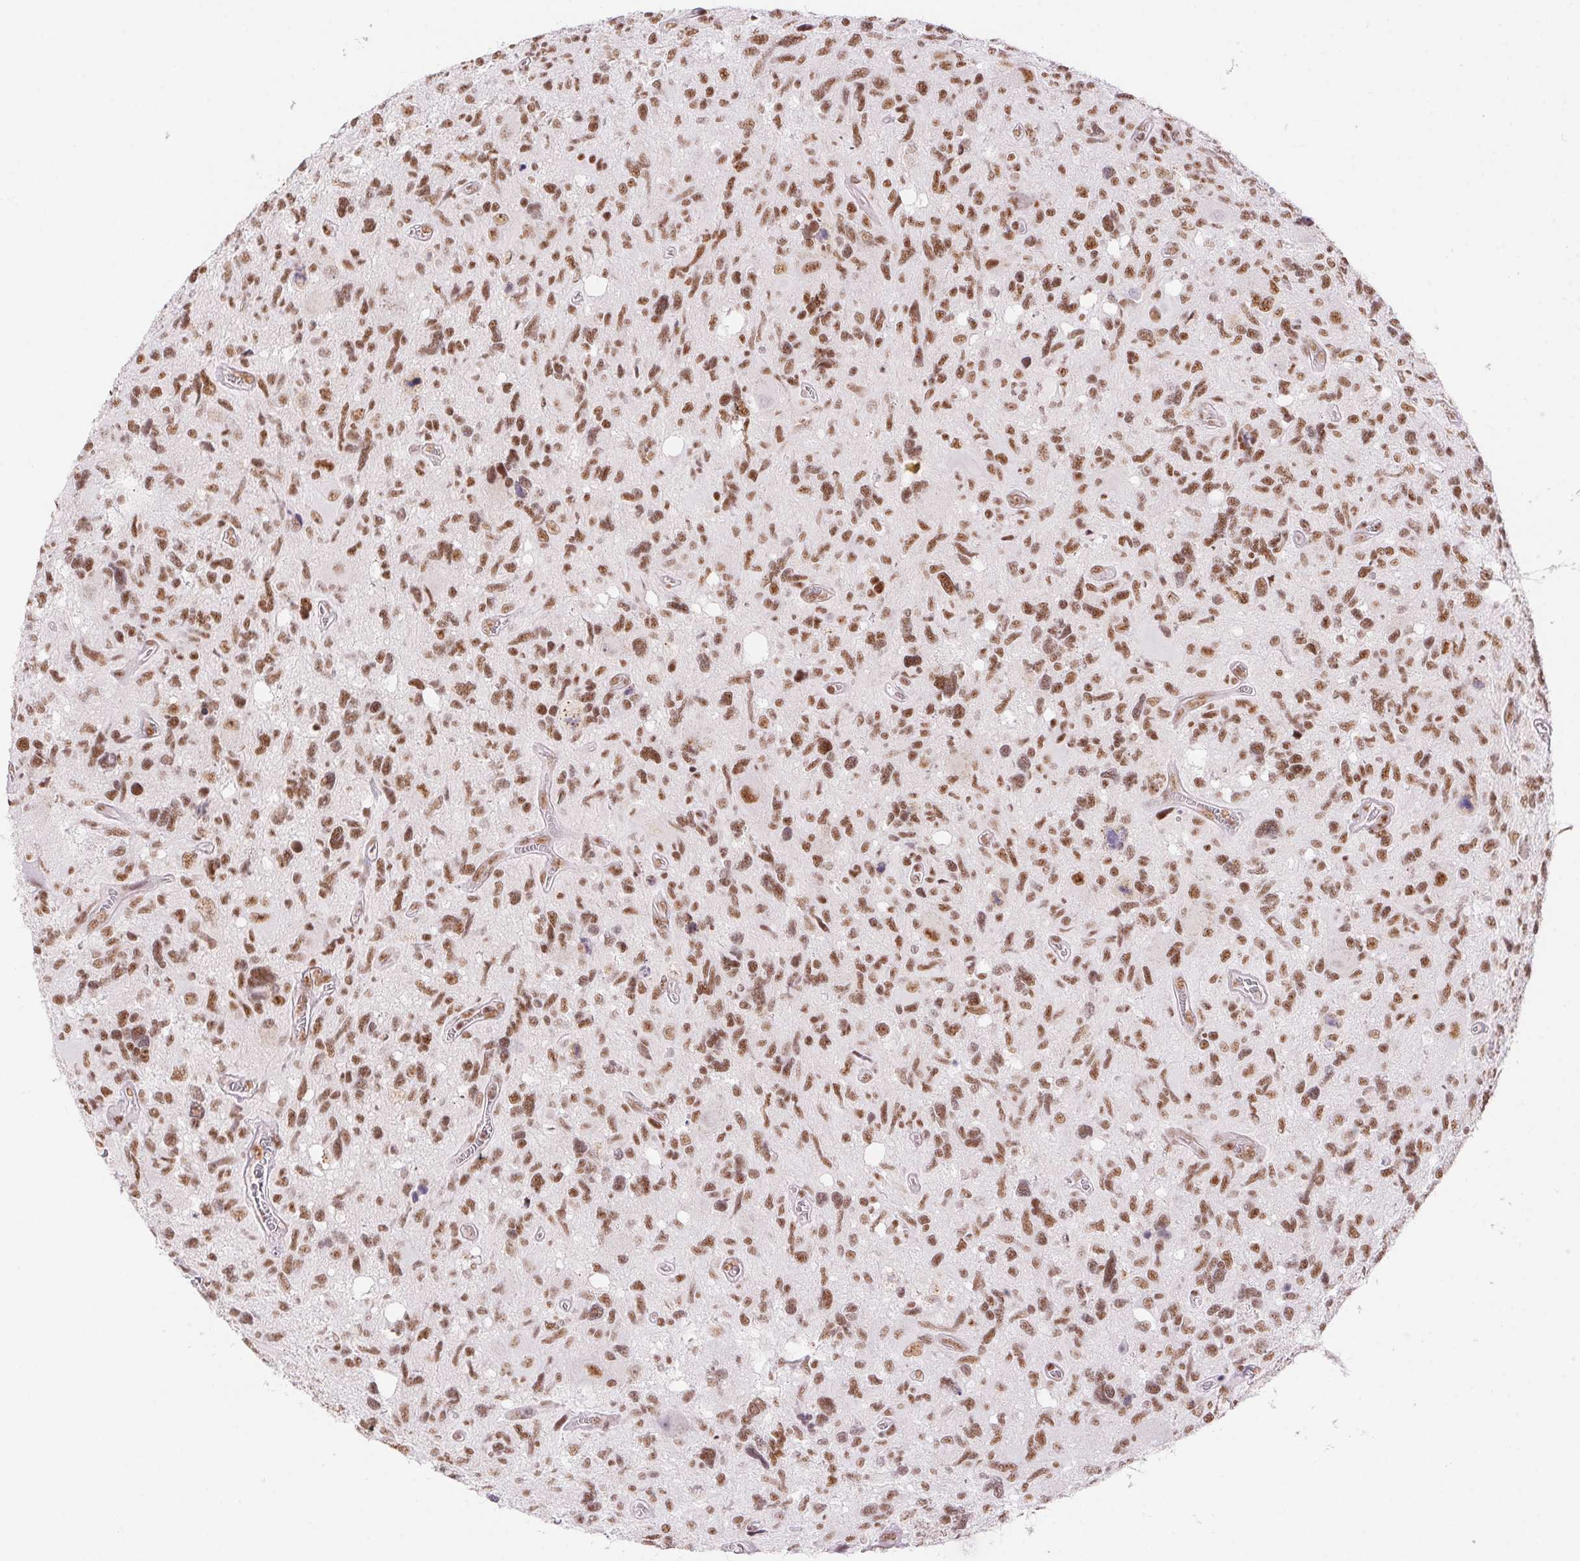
{"staining": {"intensity": "moderate", "quantity": ">75%", "location": "nuclear"}, "tissue": "glioma", "cell_type": "Tumor cells", "image_type": "cancer", "snomed": [{"axis": "morphology", "description": "Glioma, malignant, High grade"}, {"axis": "topography", "description": "Brain"}], "caption": "An IHC photomicrograph of tumor tissue is shown. Protein staining in brown highlights moderate nuclear positivity in high-grade glioma (malignant) within tumor cells. (DAB IHC with brightfield microscopy, high magnification).", "gene": "DDX17", "patient": {"sex": "male", "age": 49}}